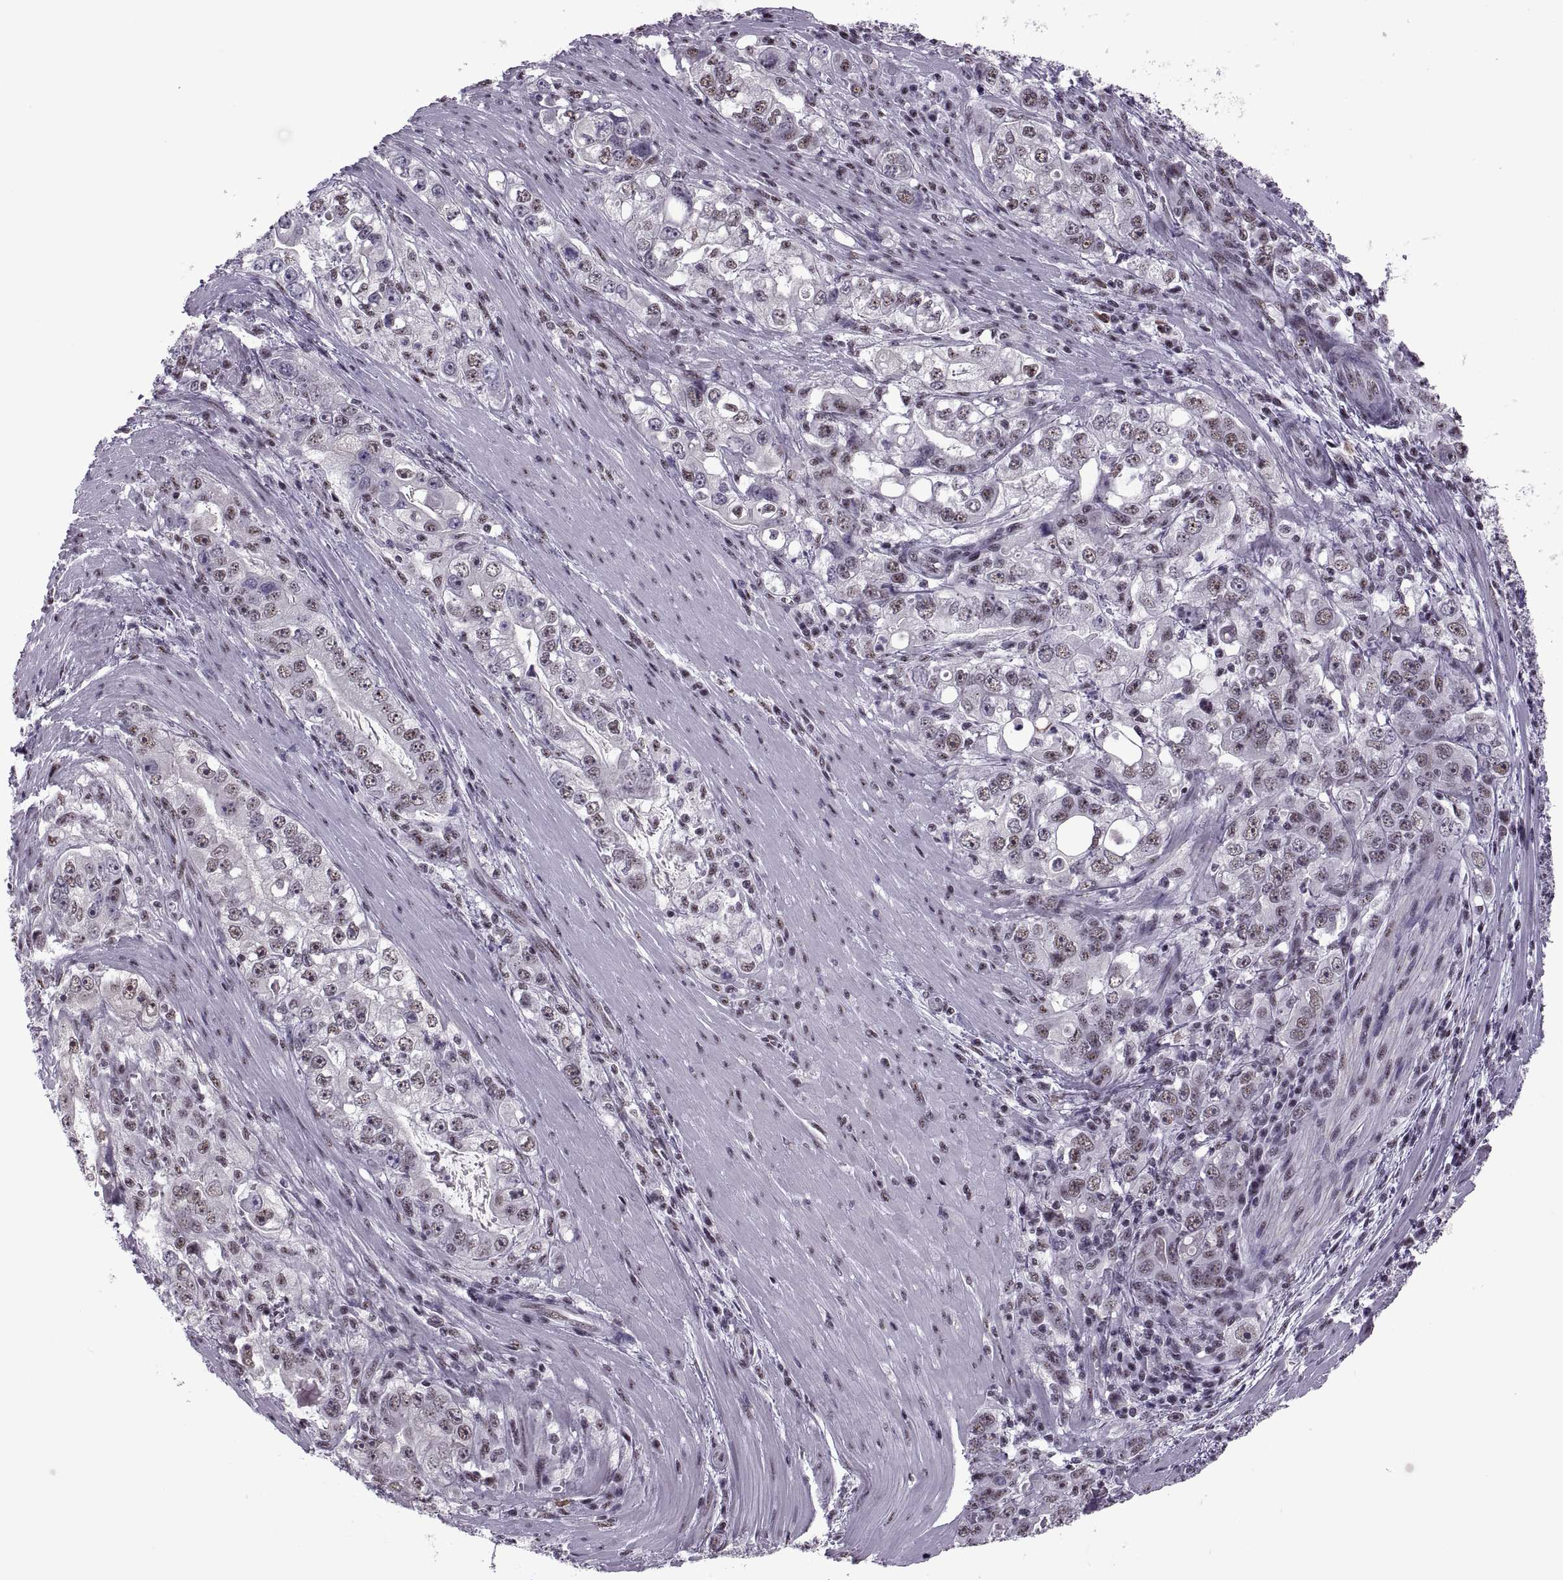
{"staining": {"intensity": "weak", "quantity": "25%-75%", "location": "nuclear"}, "tissue": "stomach cancer", "cell_type": "Tumor cells", "image_type": "cancer", "snomed": [{"axis": "morphology", "description": "Adenocarcinoma, NOS"}, {"axis": "topography", "description": "Stomach, lower"}], "caption": "Immunohistochemical staining of stomach cancer displays low levels of weak nuclear staining in approximately 25%-75% of tumor cells.", "gene": "MAGEA4", "patient": {"sex": "female", "age": 72}}